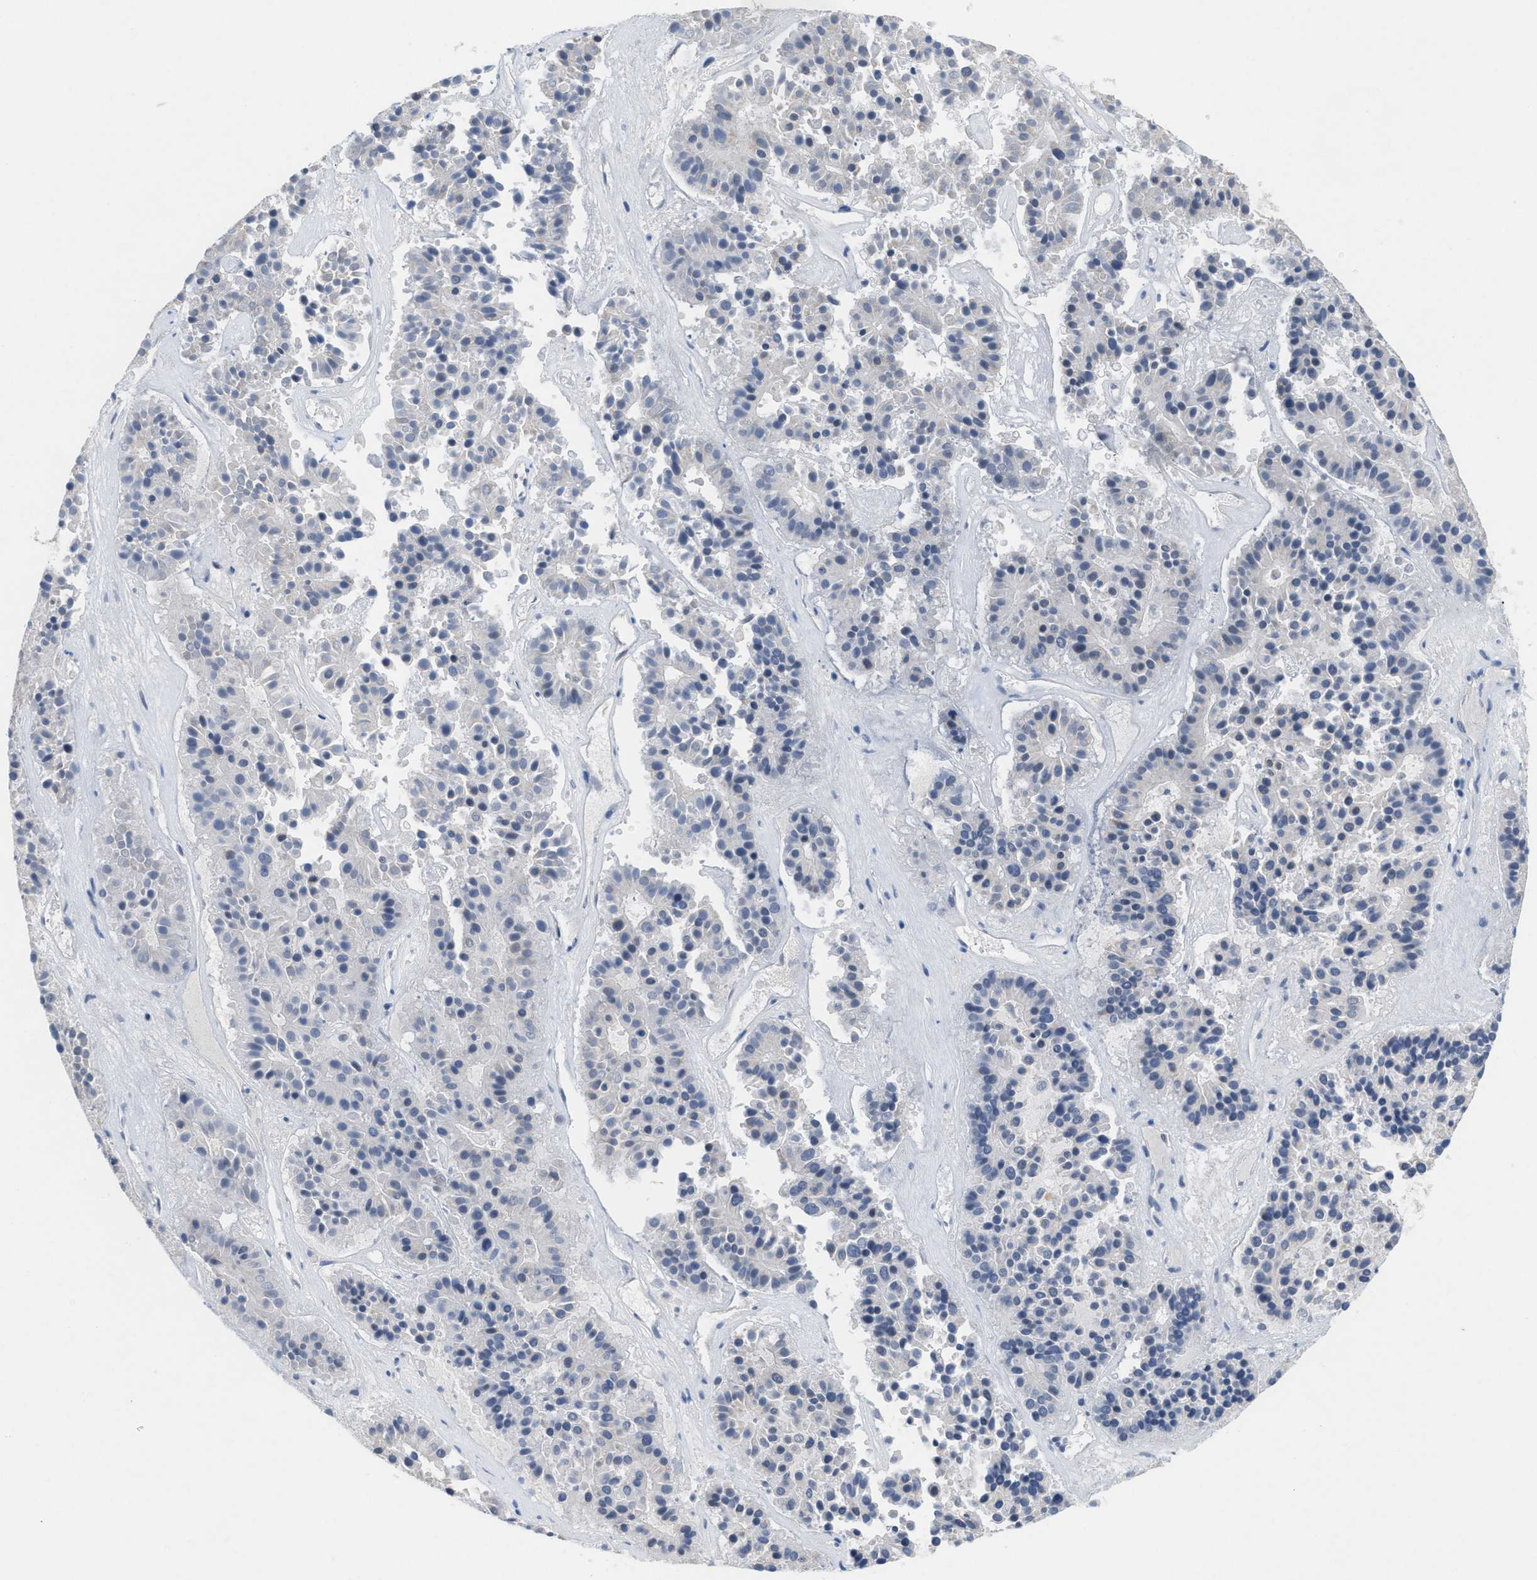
{"staining": {"intensity": "negative", "quantity": "none", "location": "none"}, "tissue": "pancreatic cancer", "cell_type": "Tumor cells", "image_type": "cancer", "snomed": [{"axis": "morphology", "description": "Adenocarcinoma, NOS"}, {"axis": "topography", "description": "Pancreas"}], "caption": "An immunohistochemistry micrograph of pancreatic cancer (adenocarcinoma) is shown. There is no staining in tumor cells of pancreatic cancer (adenocarcinoma).", "gene": "UBAP2", "patient": {"sex": "male", "age": 50}}